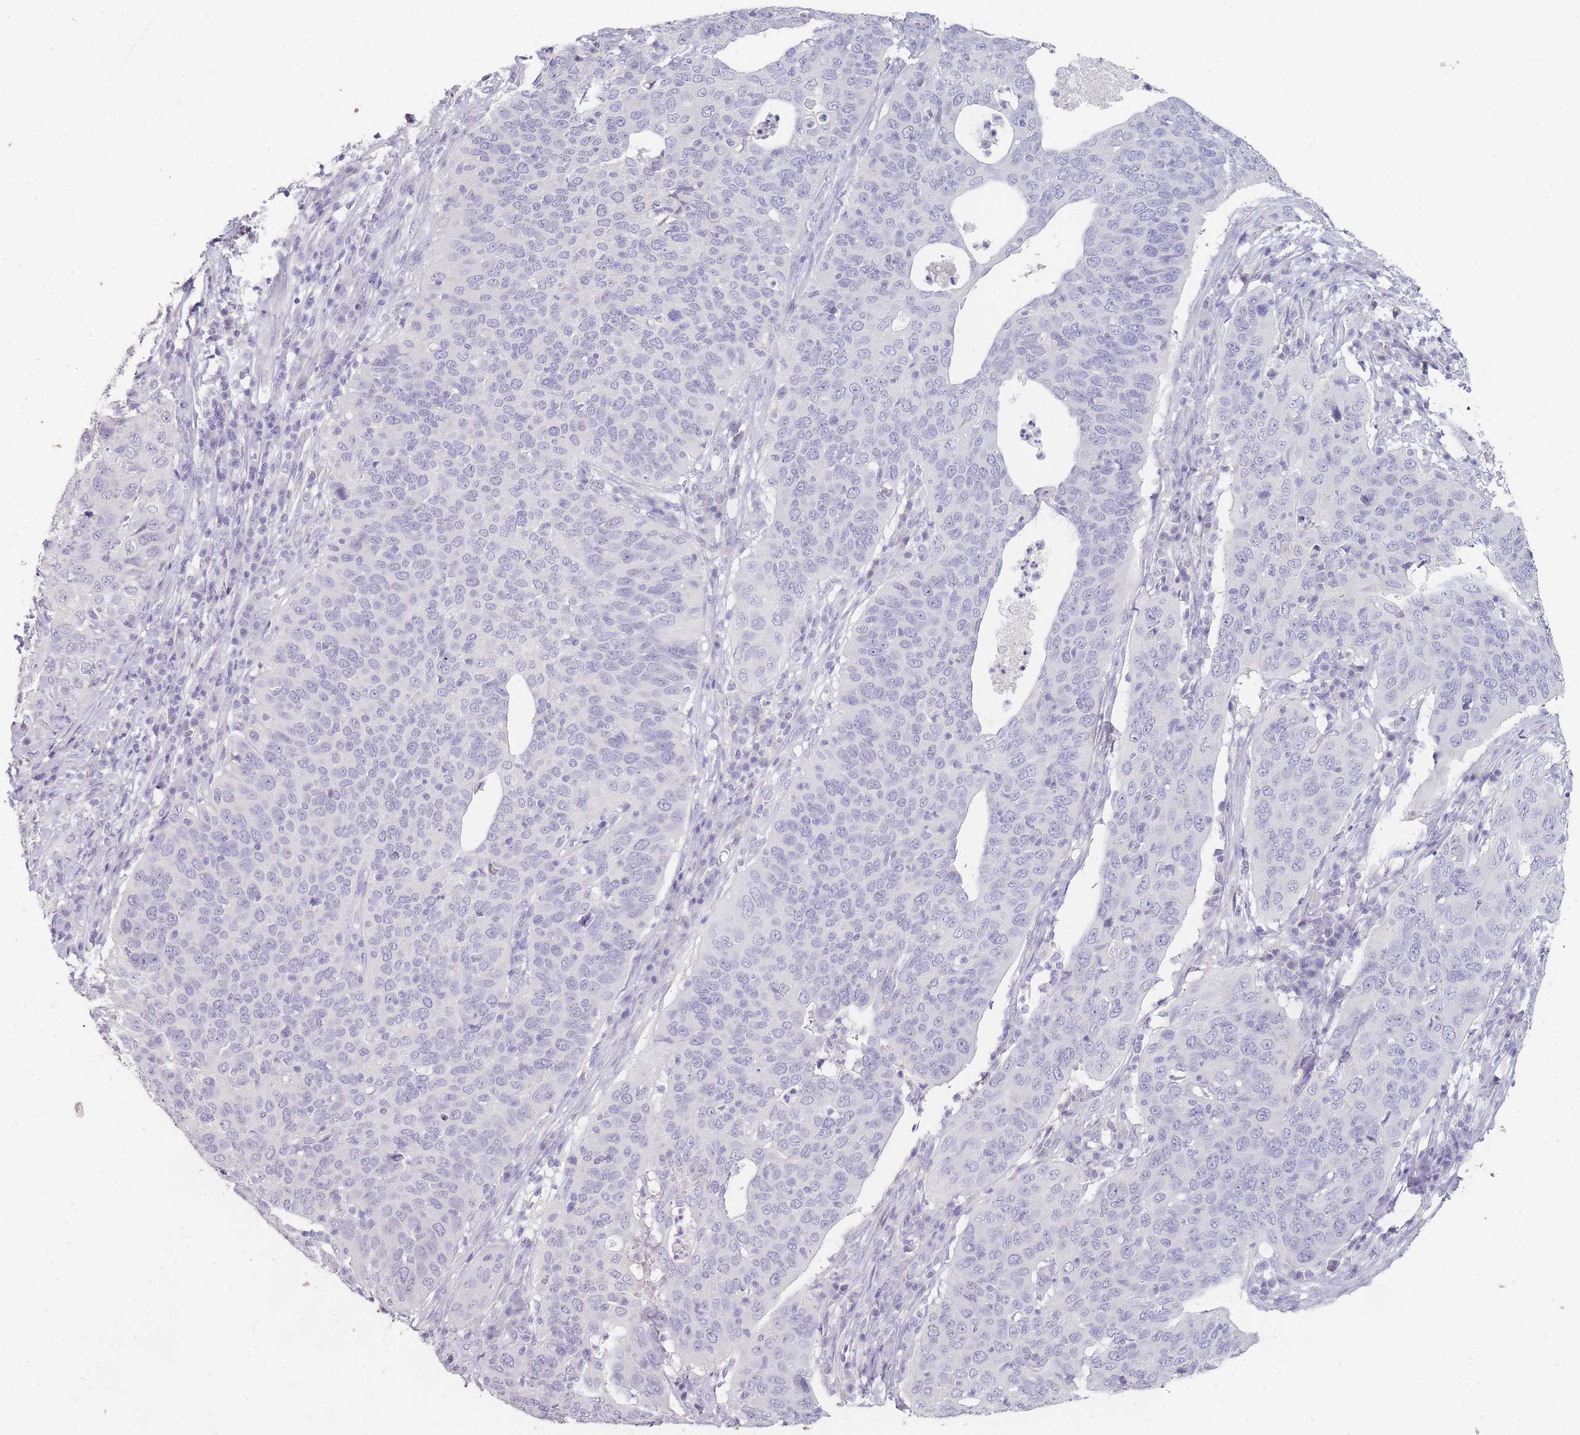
{"staining": {"intensity": "negative", "quantity": "none", "location": "none"}, "tissue": "cervical cancer", "cell_type": "Tumor cells", "image_type": "cancer", "snomed": [{"axis": "morphology", "description": "Squamous cell carcinoma, NOS"}, {"axis": "topography", "description": "Cervix"}], "caption": "The image demonstrates no significant staining in tumor cells of cervical squamous cell carcinoma.", "gene": "INS", "patient": {"sex": "female", "age": 36}}